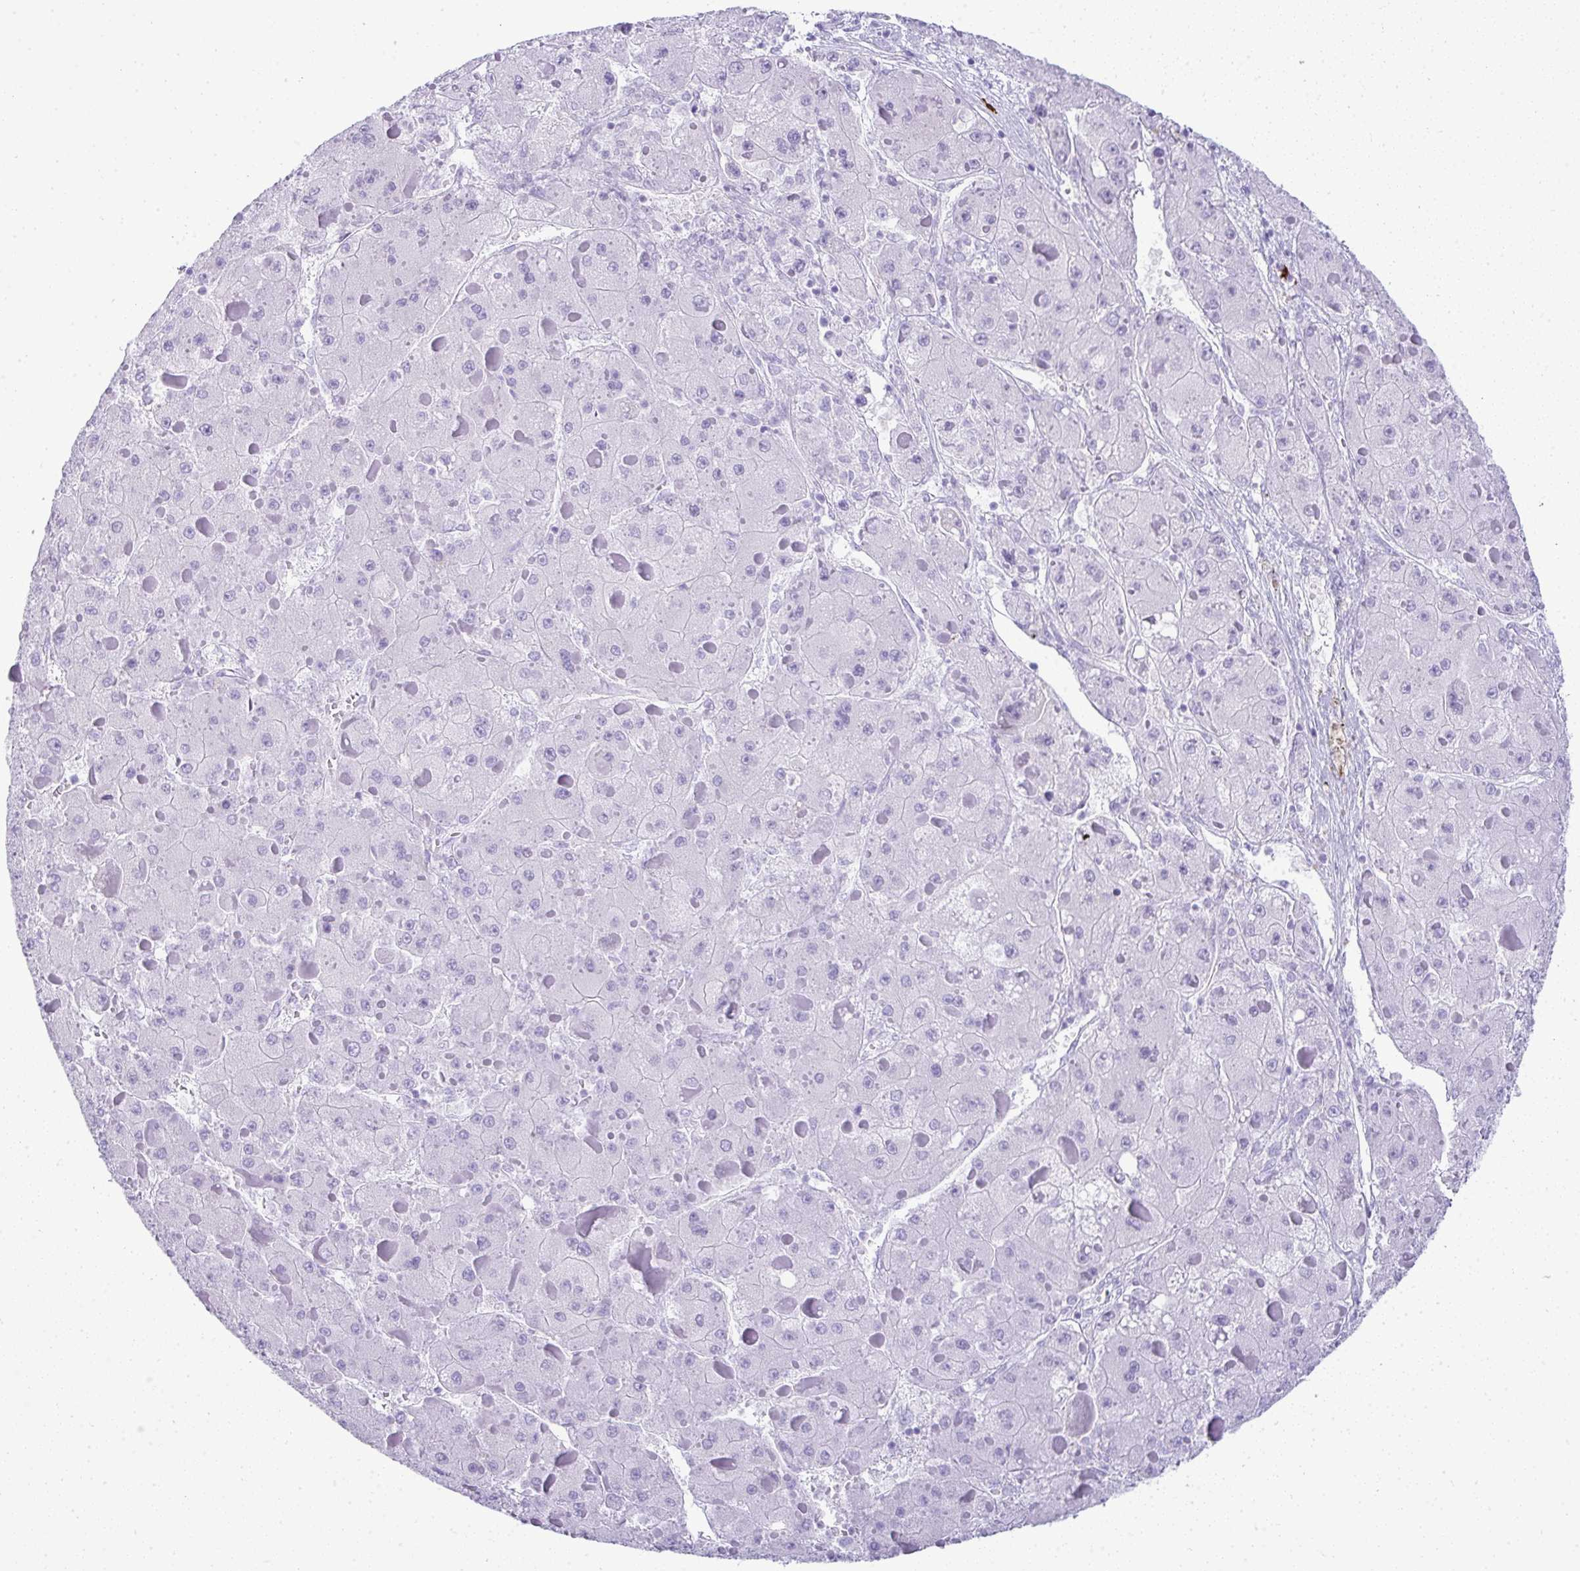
{"staining": {"intensity": "negative", "quantity": "none", "location": "none"}, "tissue": "liver cancer", "cell_type": "Tumor cells", "image_type": "cancer", "snomed": [{"axis": "morphology", "description": "Carcinoma, Hepatocellular, NOS"}, {"axis": "topography", "description": "Liver"}], "caption": "This is a histopathology image of IHC staining of hepatocellular carcinoma (liver), which shows no positivity in tumor cells.", "gene": "CDADC1", "patient": {"sex": "female", "age": 73}}